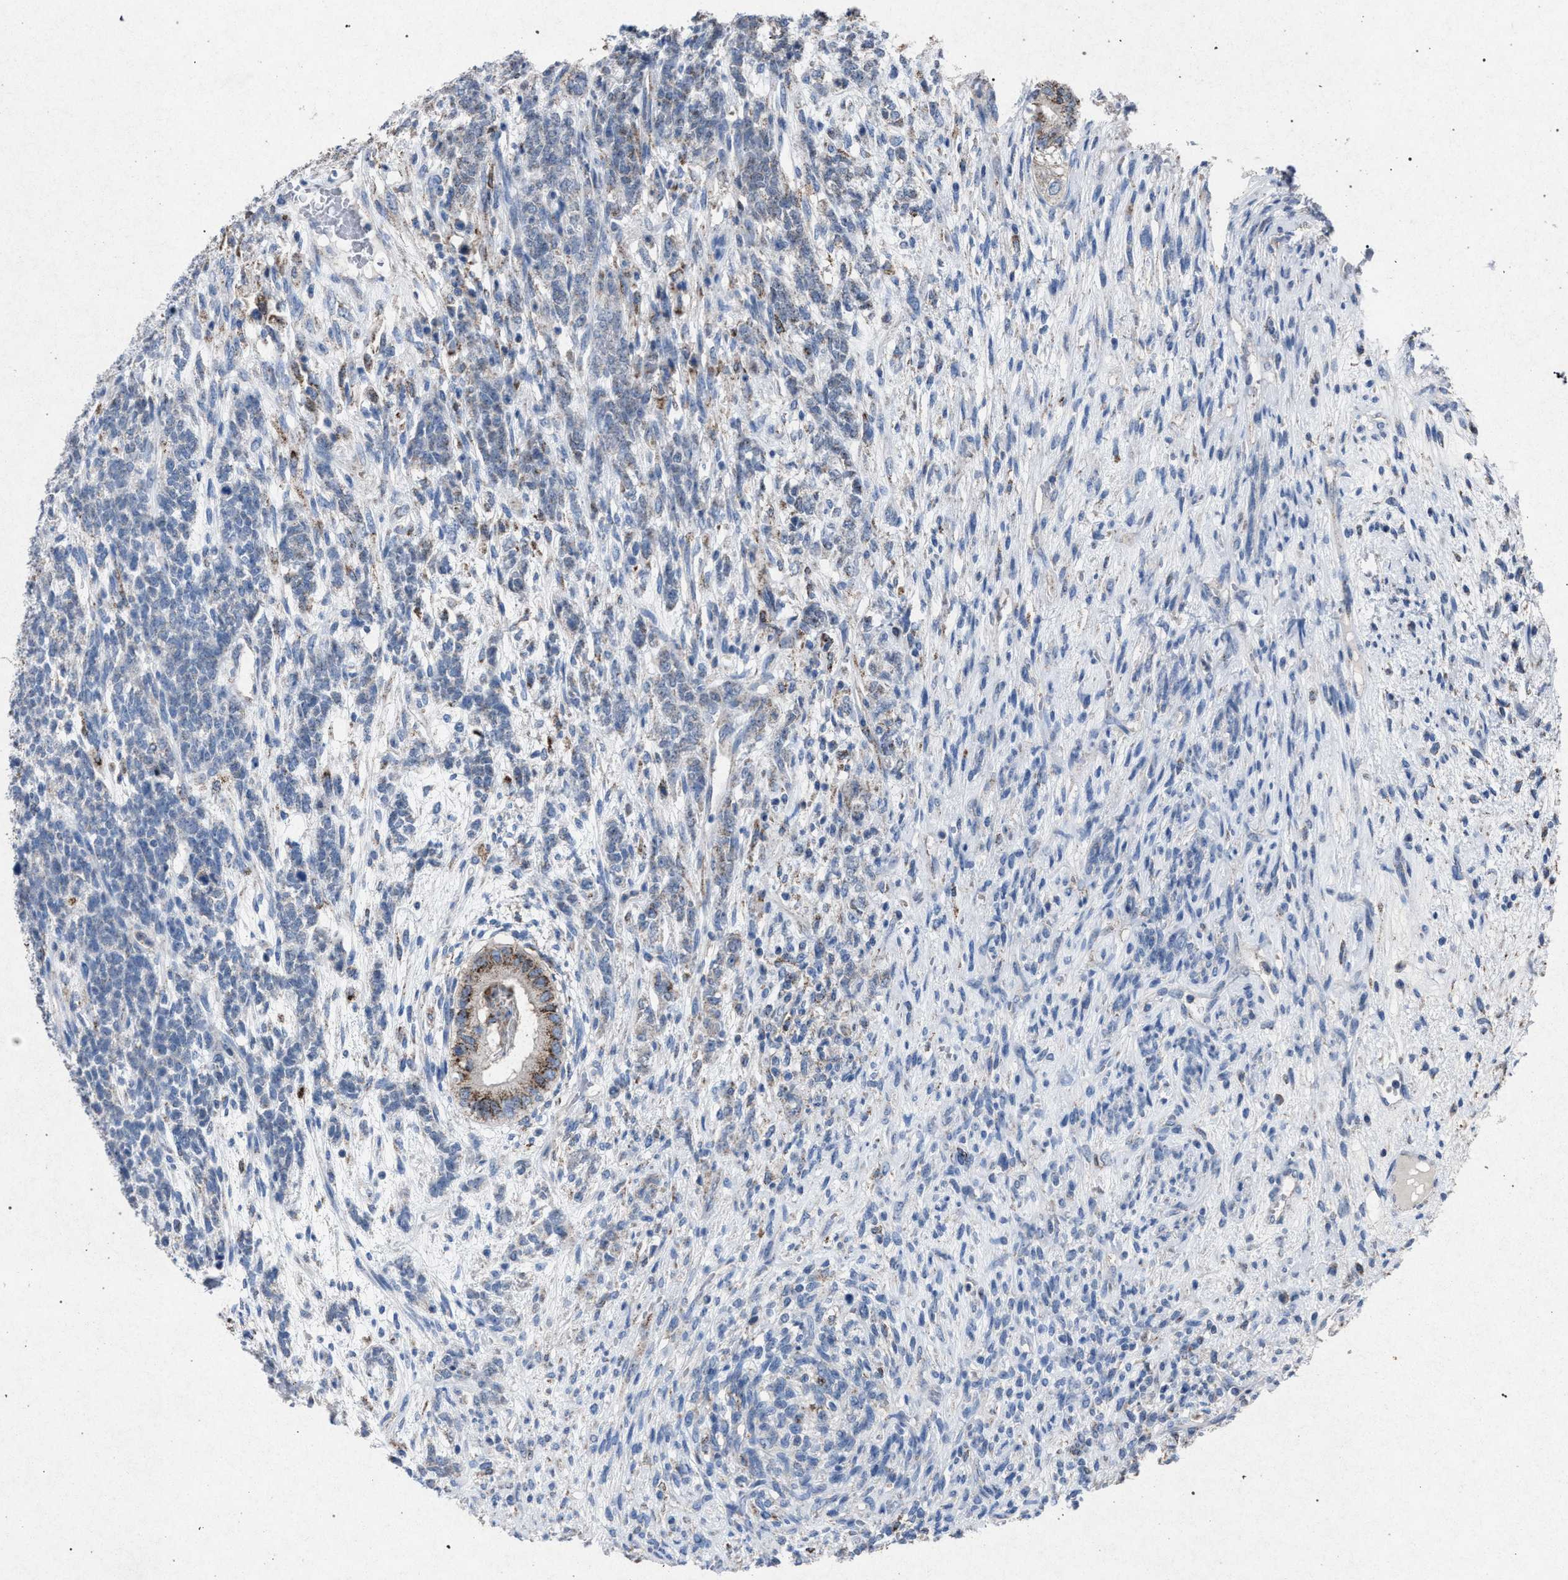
{"staining": {"intensity": "negative", "quantity": "none", "location": "none"}, "tissue": "testis cancer", "cell_type": "Tumor cells", "image_type": "cancer", "snomed": [{"axis": "morphology", "description": "Seminoma, NOS"}, {"axis": "topography", "description": "Testis"}], "caption": "Immunohistochemical staining of human seminoma (testis) exhibits no significant expression in tumor cells.", "gene": "HSD17B4", "patient": {"sex": "male", "age": 28}}